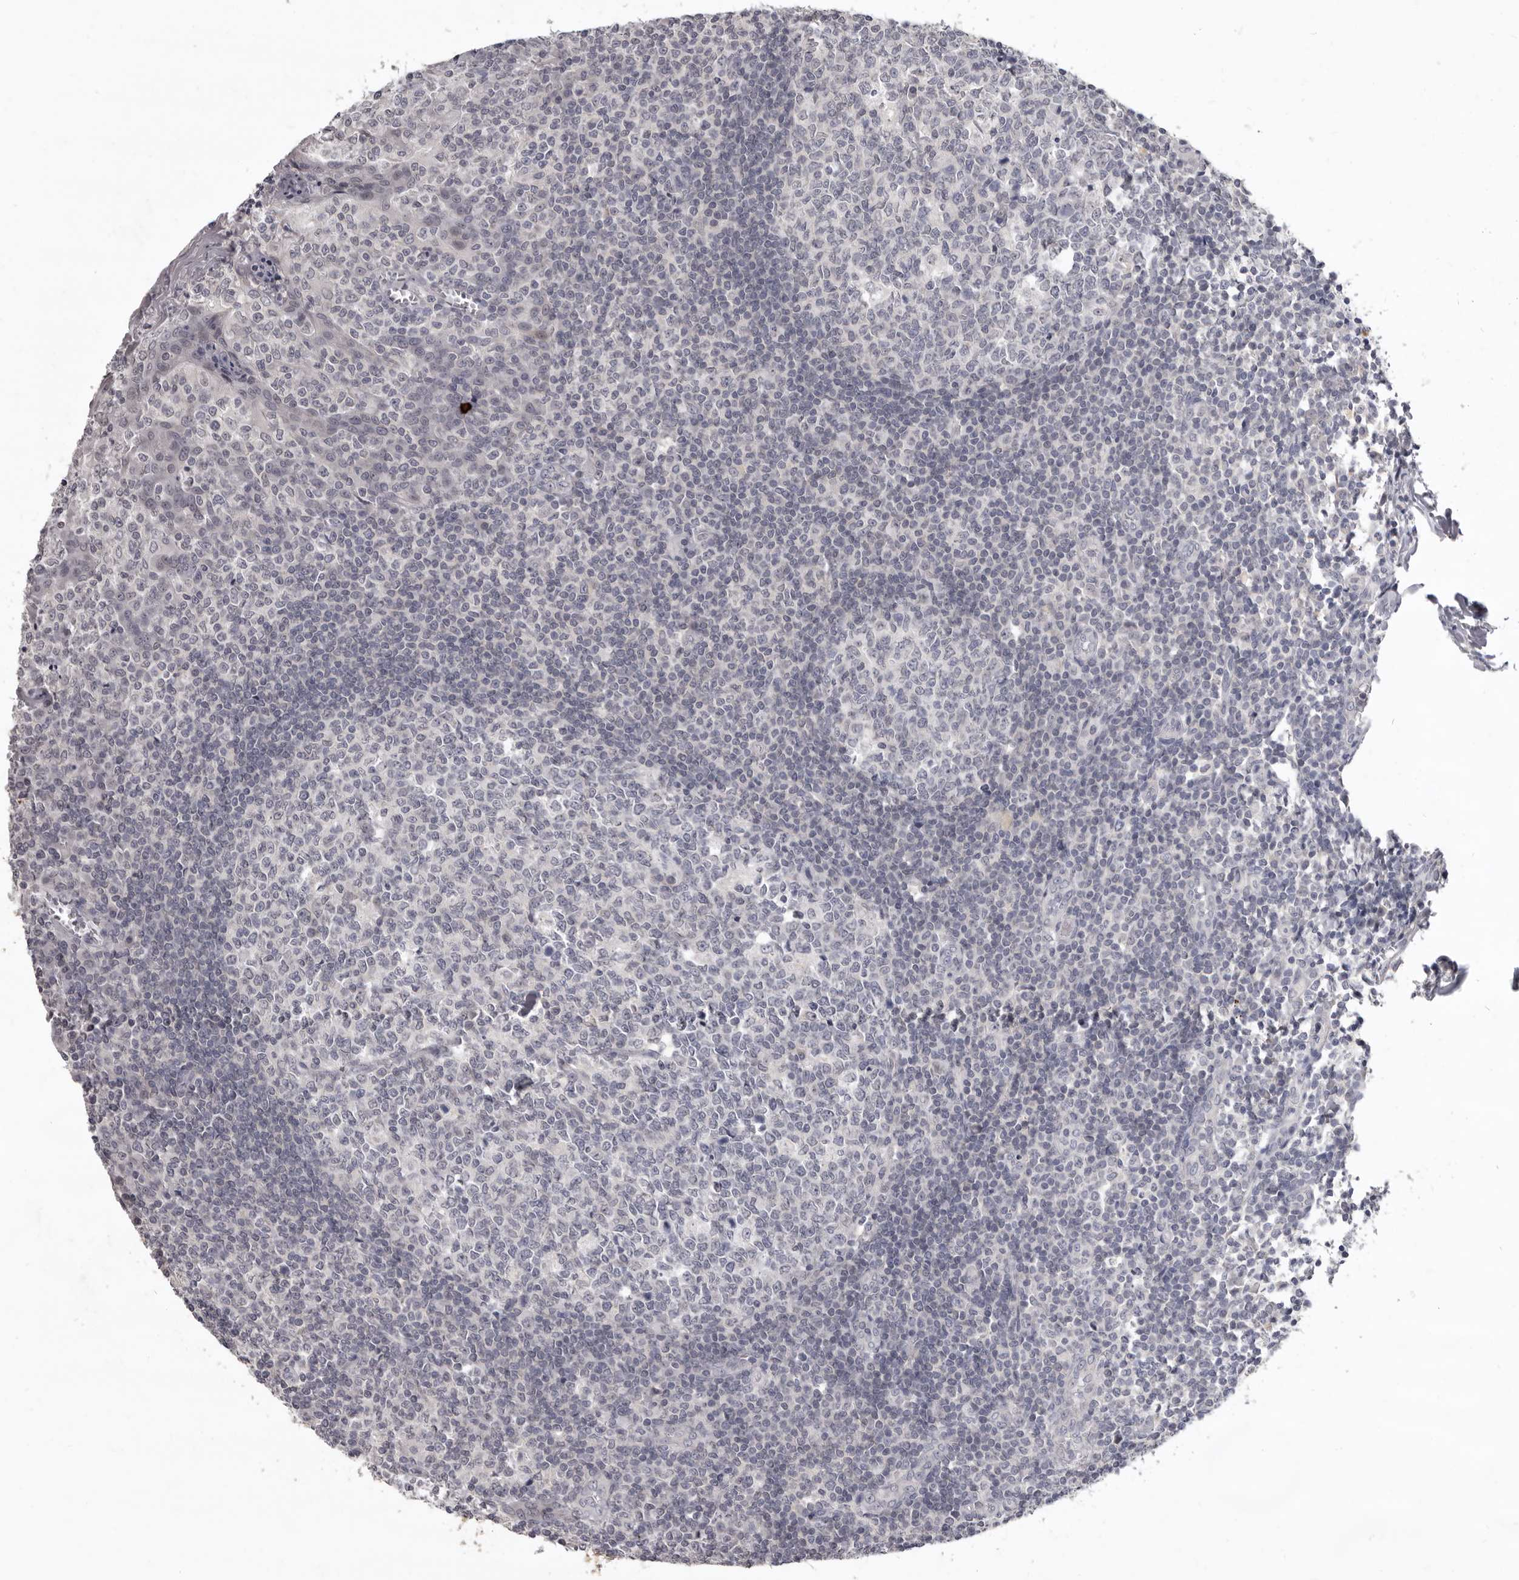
{"staining": {"intensity": "negative", "quantity": "none", "location": "none"}, "tissue": "tonsil", "cell_type": "Germinal center cells", "image_type": "normal", "snomed": [{"axis": "morphology", "description": "Normal tissue, NOS"}, {"axis": "topography", "description": "Tonsil"}], "caption": "Benign tonsil was stained to show a protein in brown. There is no significant expression in germinal center cells. (DAB (3,3'-diaminobenzidine) immunohistochemistry, high magnification).", "gene": "SULT1E1", "patient": {"sex": "female", "age": 19}}